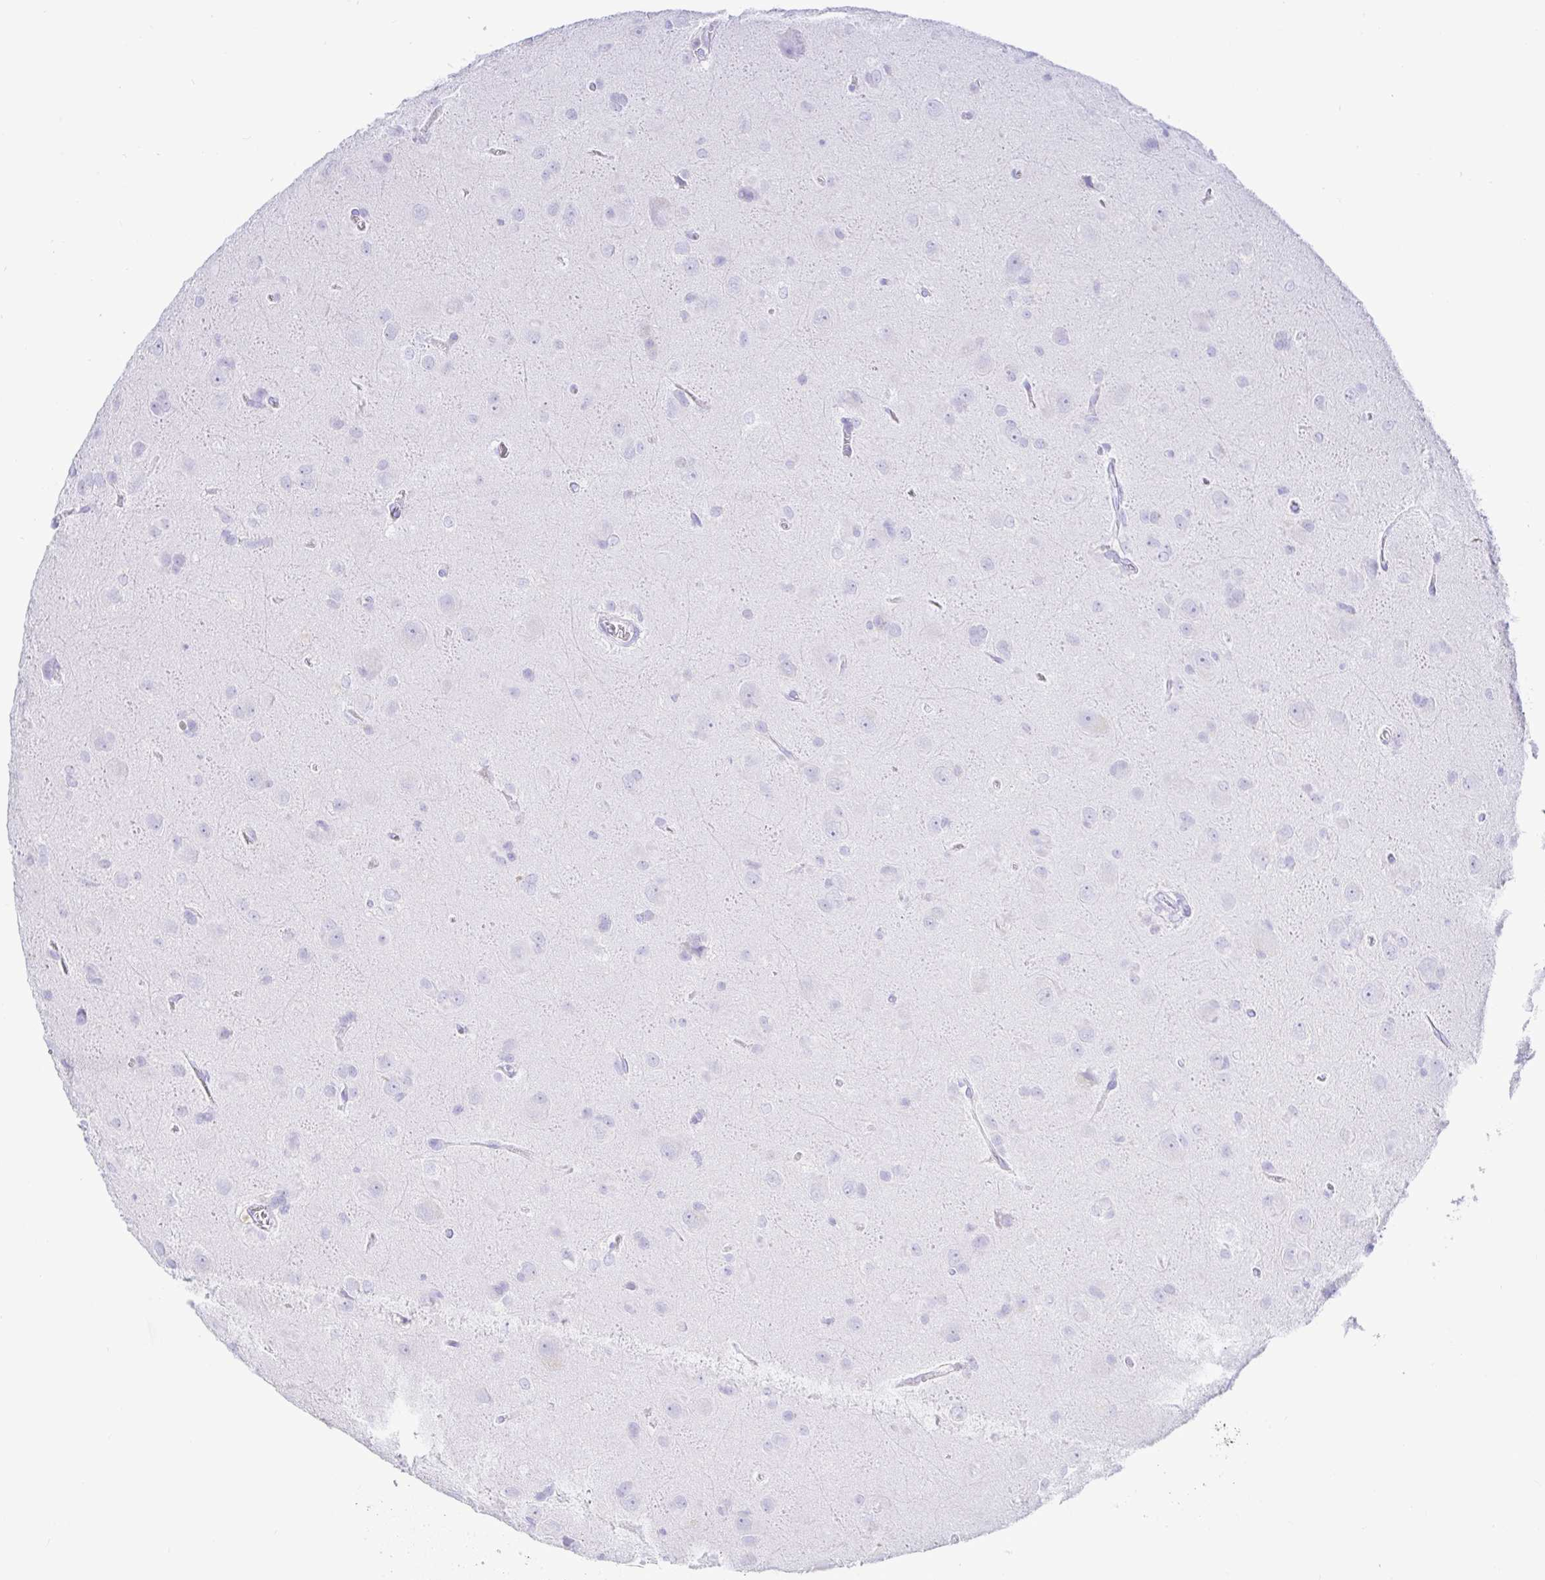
{"staining": {"intensity": "negative", "quantity": "none", "location": "none"}, "tissue": "glioma", "cell_type": "Tumor cells", "image_type": "cancer", "snomed": [{"axis": "morphology", "description": "Glioma, malignant, Low grade"}, {"axis": "topography", "description": "Brain"}], "caption": "IHC histopathology image of neoplastic tissue: human glioma stained with DAB reveals no significant protein staining in tumor cells. Brightfield microscopy of immunohistochemistry (IHC) stained with DAB (3,3'-diaminobenzidine) (brown) and hematoxylin (blue), captured at high magnification.", "gene": "CD5", "patient": {"sex": "male", "age": 58}}